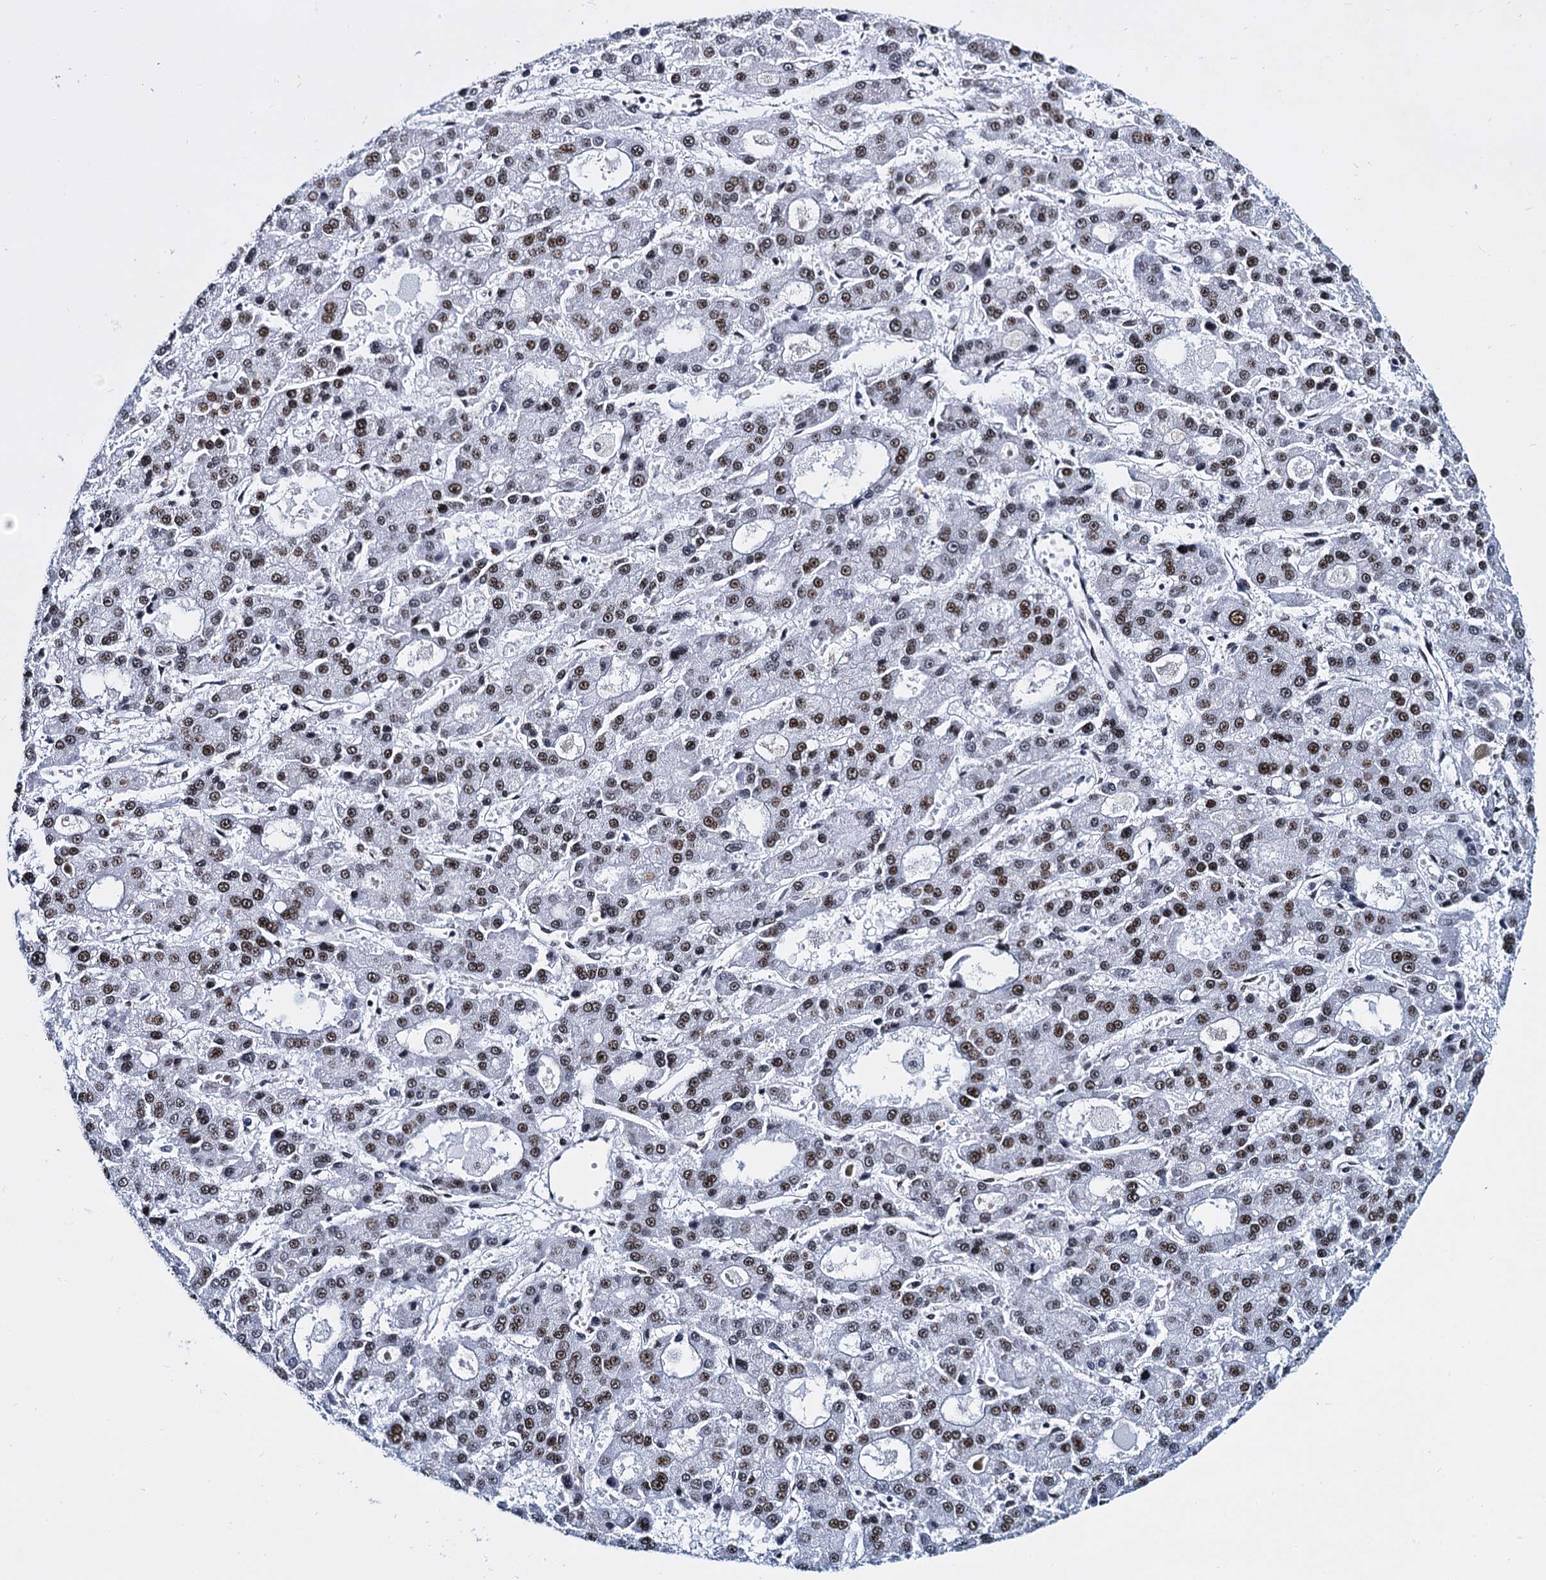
{"staining": {"intensity": "moderate", "quantity": ">75%", "location": "nuclear"}, "tissue": "liver cancer", "cell_type": "Tumor cells", "image_type": "cancer", "snomed": [{"axis": "morphology", "description": "Carcinoma, Hepatocellular, NOS"}, {"axis": "topography", "description": "Liver"}], "caption": "There is medium levels of moderate nuclear expression in tumor cells of liver cancer (hepatocellular carcinoma), as demonstrated by immunohistochemical staining (brown color).", "gene": "CMAS", "patient": {"sex": "male", "age": 70}}